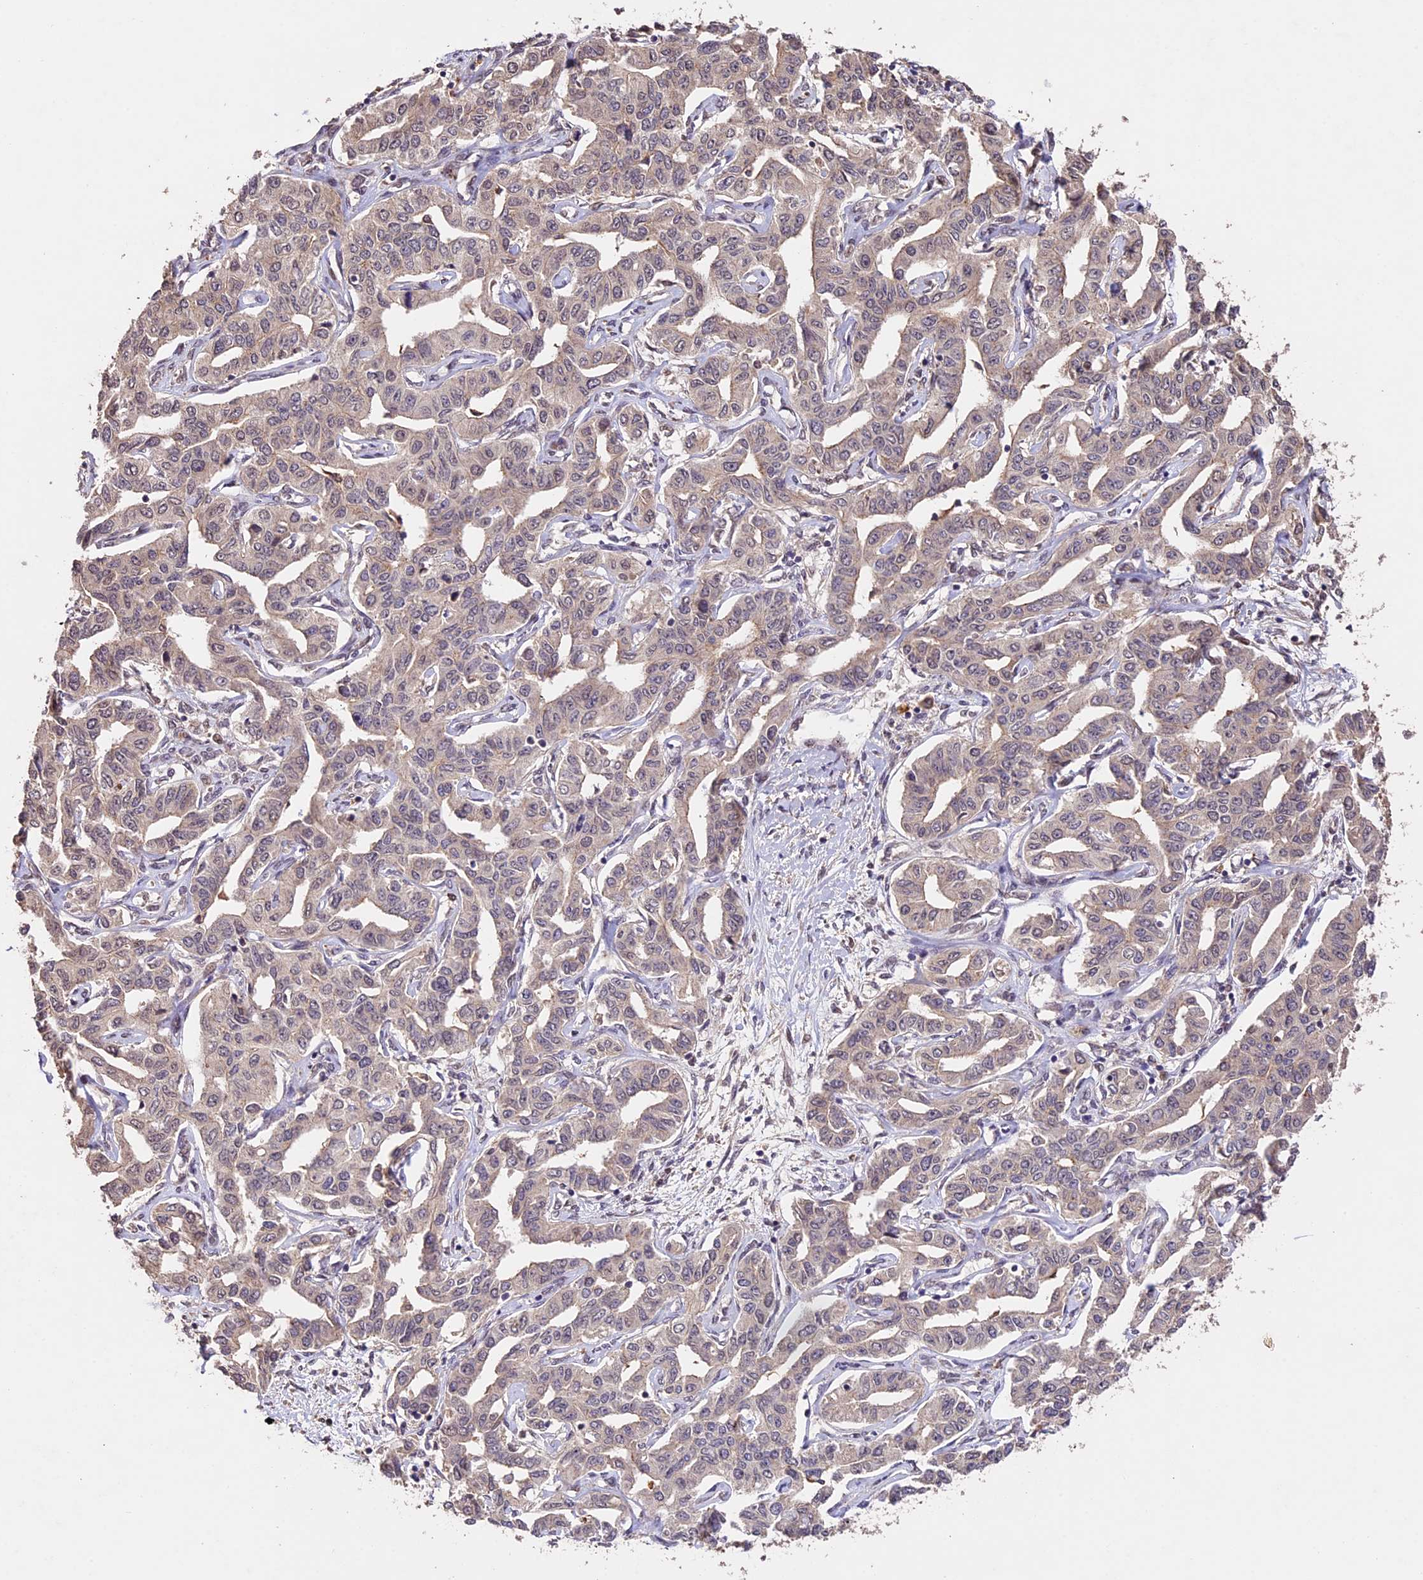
{"staining": {"intensity": "weak", "quantity": "<25%", "location": "cytoplasmic/membranous,nuclear"}, "tissue": "liver cancer", "cell_type": "Tumor cells", "image_type": "cancer", "snomed": [{"axis": "morphology", "description": "Cholangiocarcinoma"}, {"axis": "topography", "description": "Liver"}], "caption": "Immunohistochemical staining of liver cancer exhibits no significant expression in tumor cells.", "gene": "CDKN2AIP", "patient": {"sex": "male", "age": 59}}